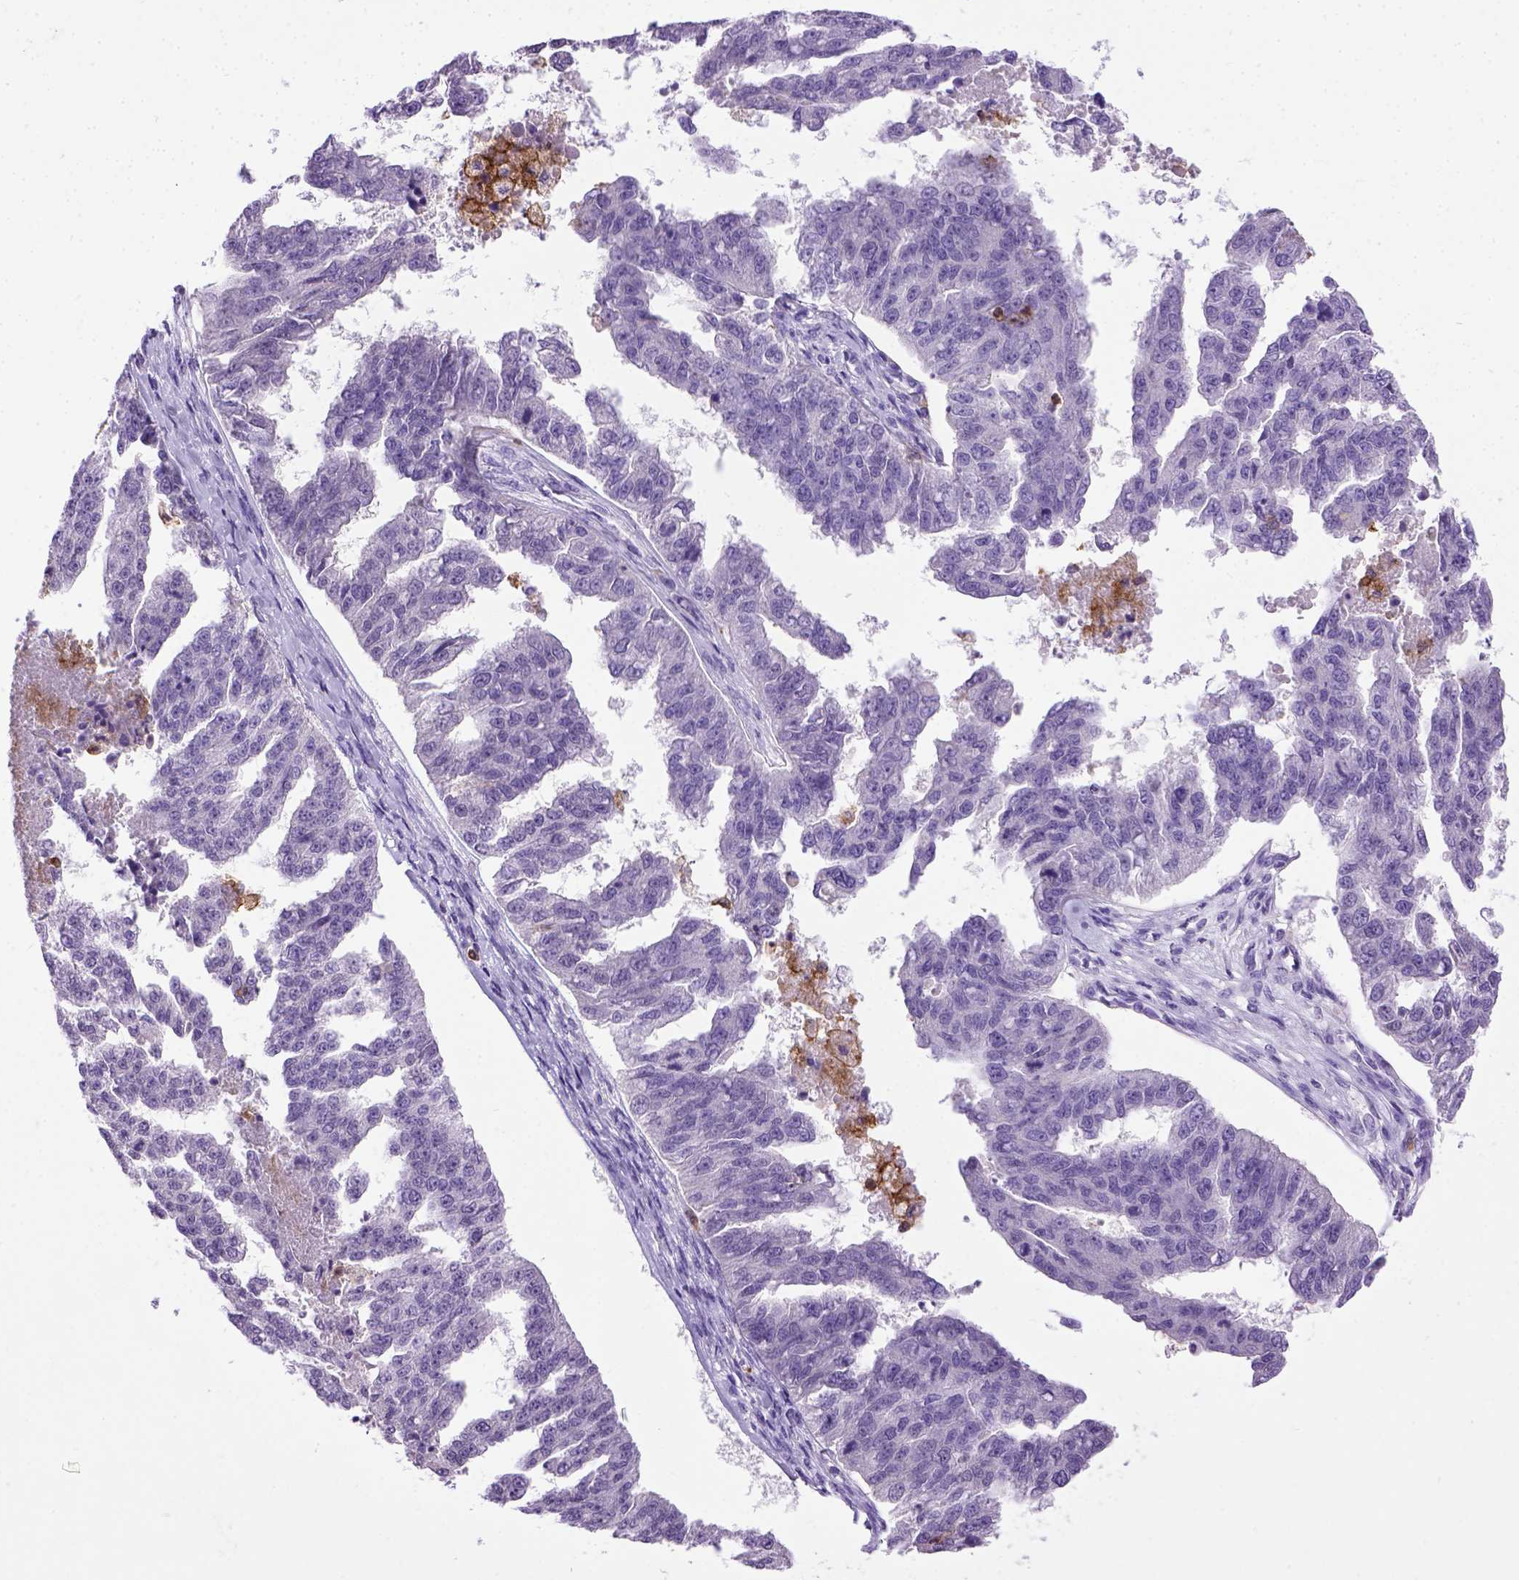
{"staining": {"intensity": "negative", "quantity": "none", "location": "none"}, "tissue": "ovarian cancer", "cell_type": "Tumor cells", "image_type": "cancer", "snomed": [{"axis": "morphology", "description": "Cystadenocarcinoma, serous, NOS"}, {"axis": "topography", "description": "Ovary"}], "caption": "Immunohistochemistry histopathology image of serous cystadenocarcinoma (ovarian) stained for a protein (brown), which displays no positivity in tumor cells.", "gene": "ITGAX", "patient": {"sex": "female", "age": 58}}